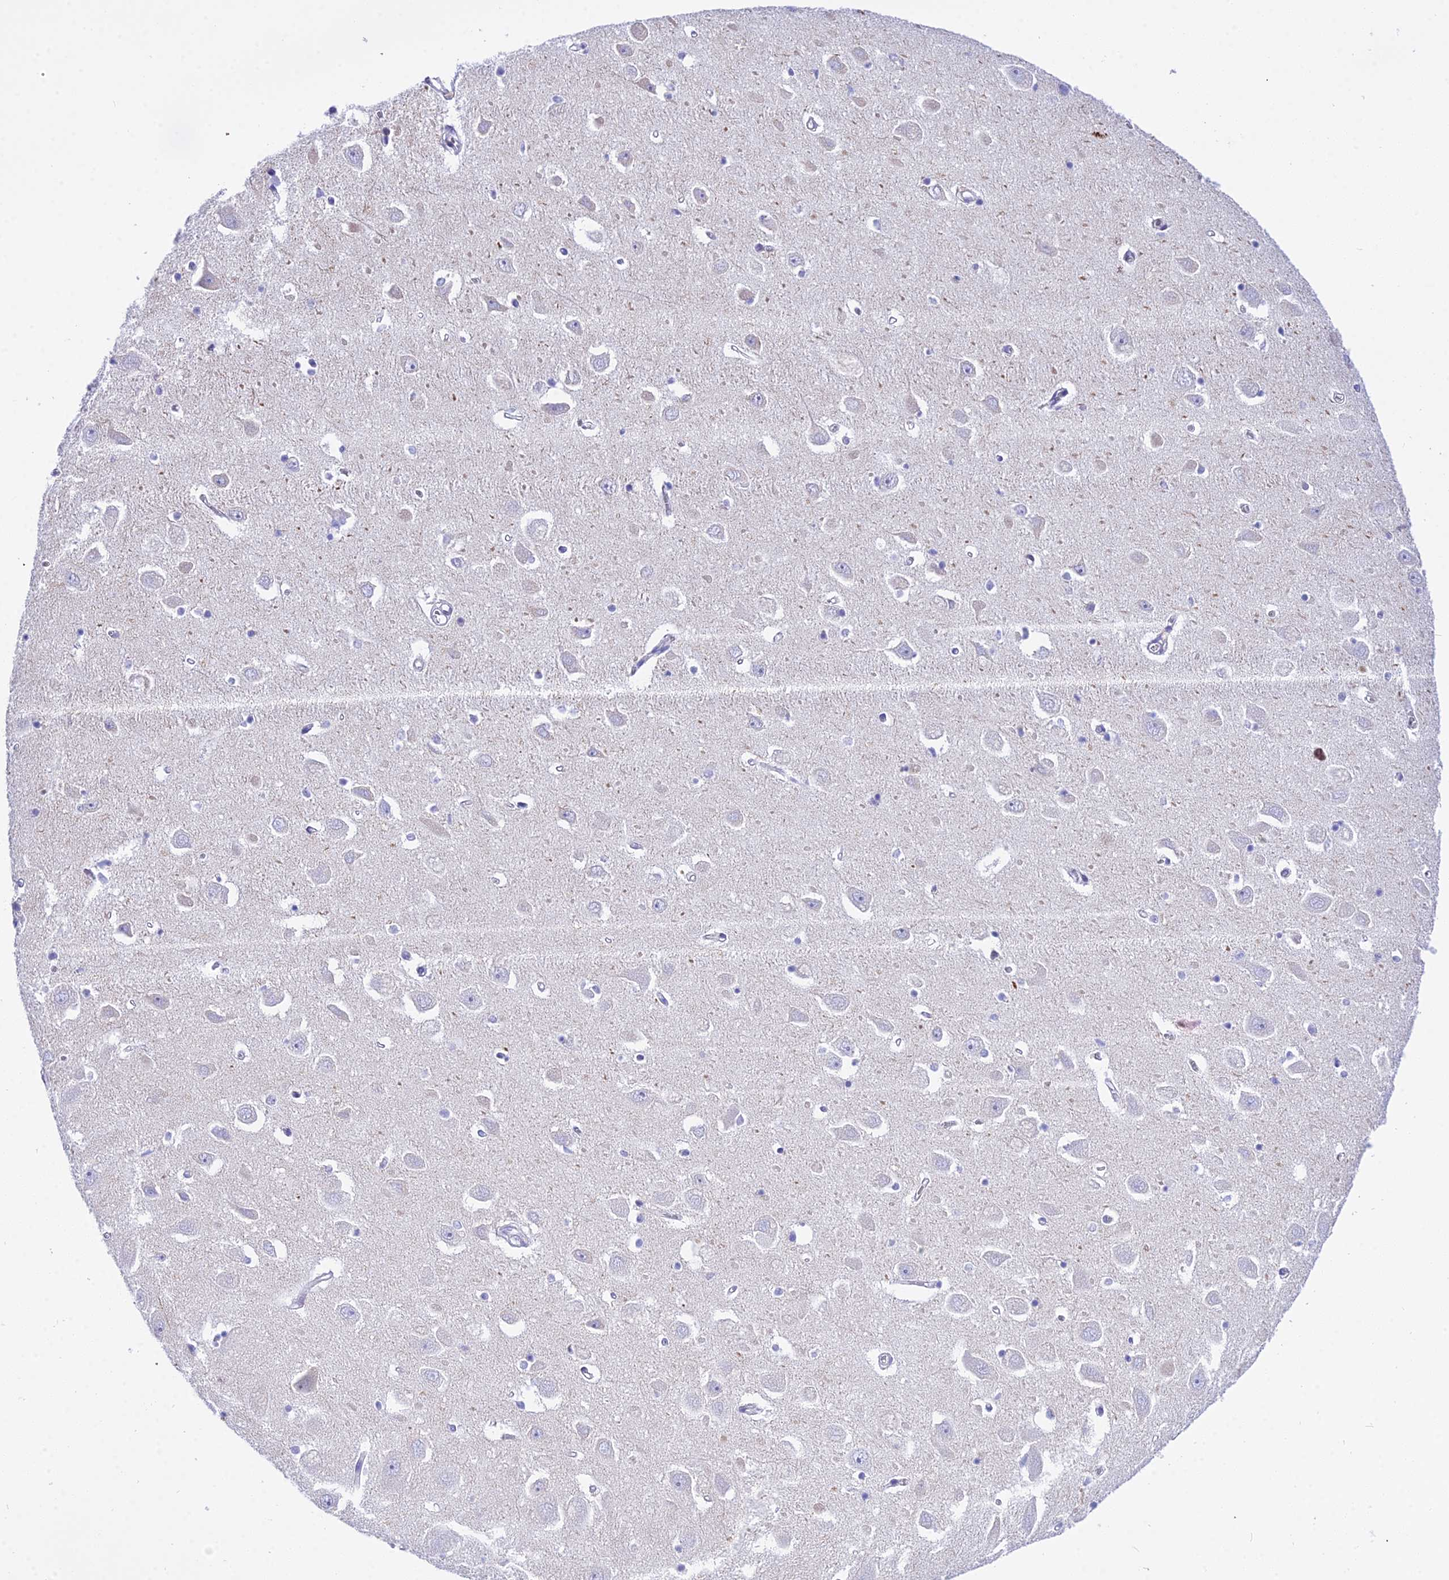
{"staining": {"intensity": "negative", "quantity": "none", "location": "none"}, "tissue": "hippocampus", "cell_type": "Glial cells", "image_type": "normal", "snomed": [{"axis": "morphology", "description": "Normal tissue, NOS"}, {"axis": "topography", "description": "Hippocampus"}], "caption": "Hippocampus stained for a protein using immunohistochemistry (IHC) shows no staining glial cells.", "gene": "DEFB107A", "patient": {"sex": "female", "age": 64}}